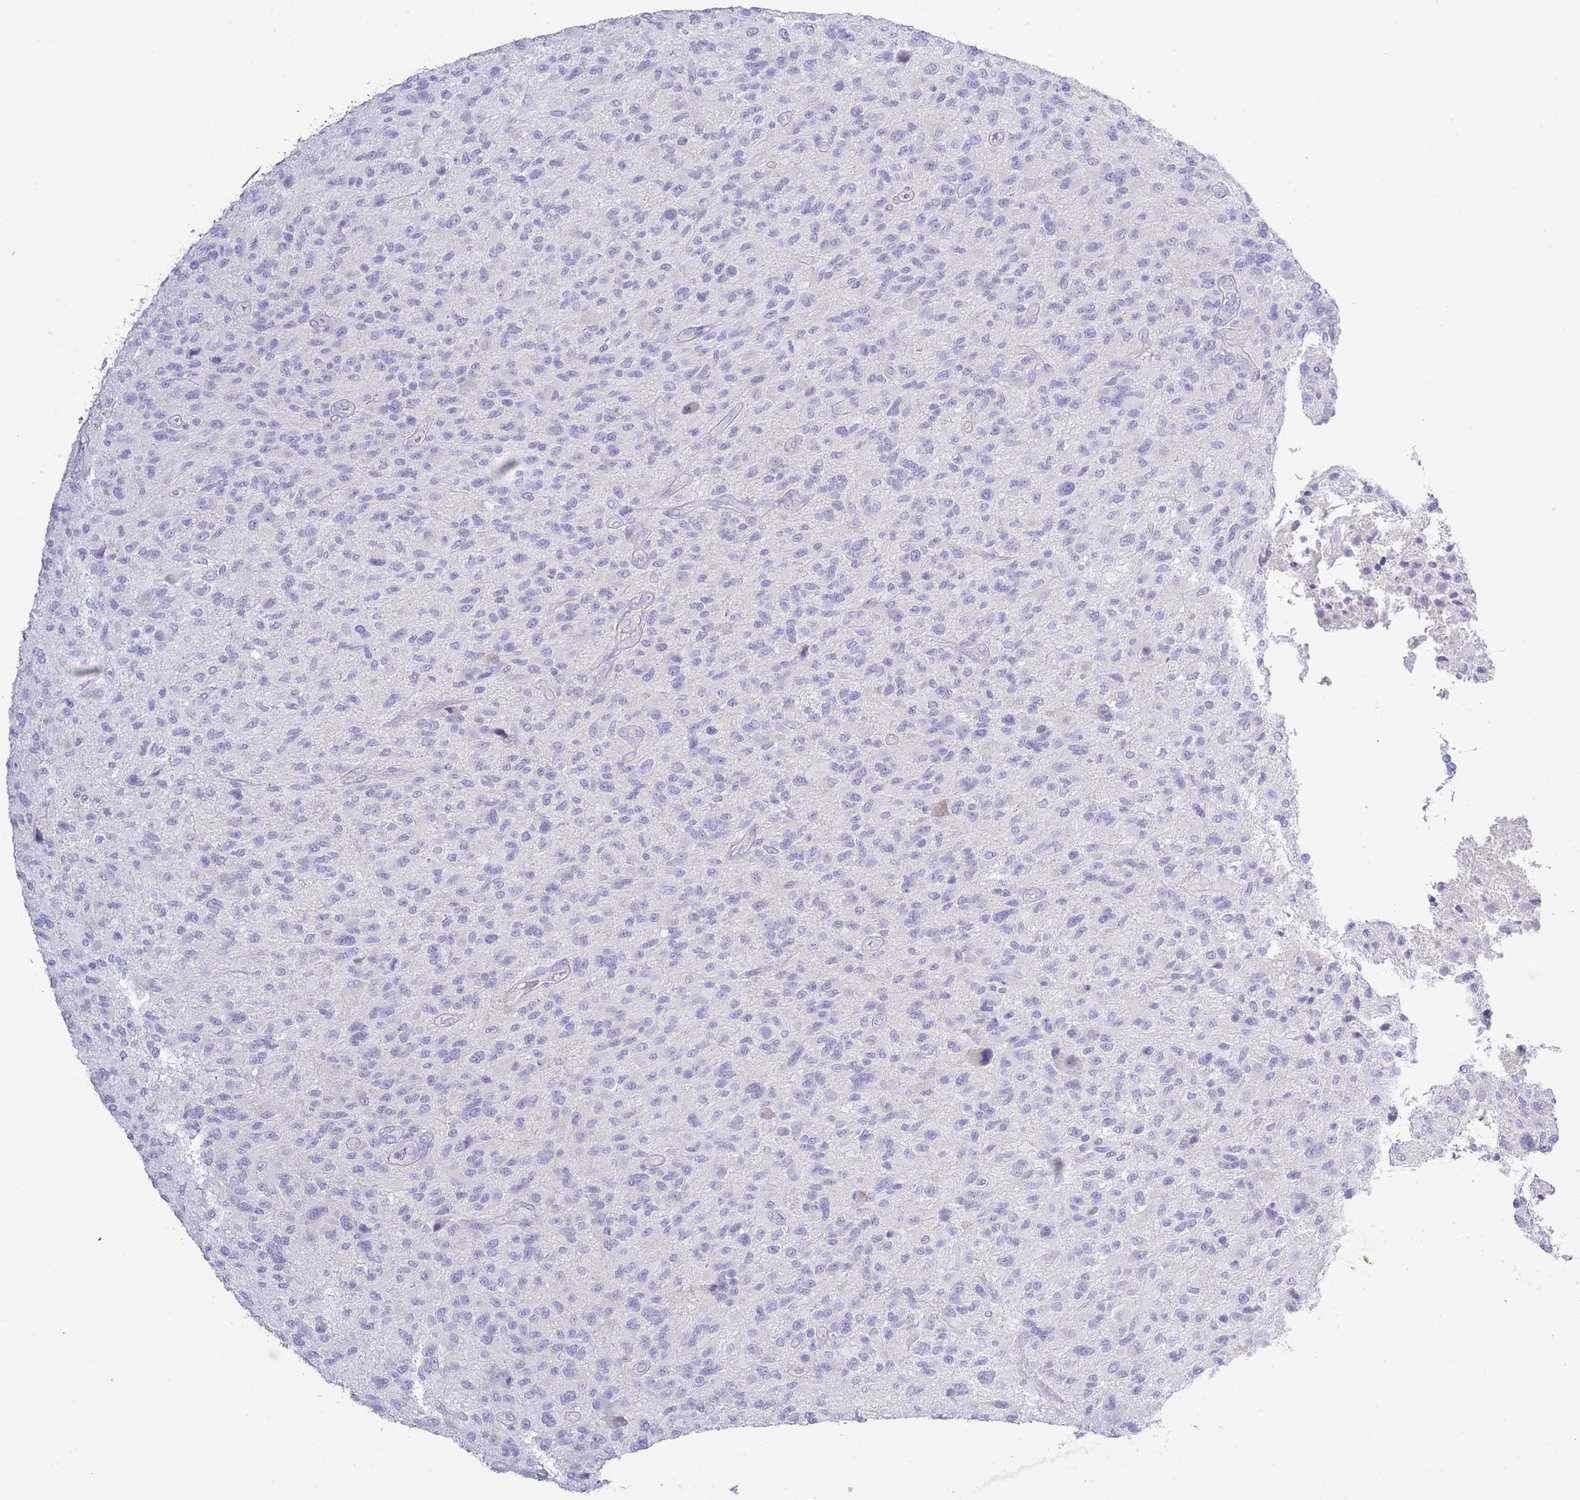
{"staining": {"intensity": "negative", "quantity": "none", "location": "none"}, "tissue": "glioma", "cell_type": "Tumor cells", "image_type": "cancer", "snomed": [{"axis": "morphology", "description": "Glioma, malignant, High grade"}, {"axis": "topography", "description": "Brain"}], "caption": "Tumor cells show no significant protein positivity in malignant glioma (high-grade).", "gene": "ACR", "patient": {"sex": "male", "age": 47}}